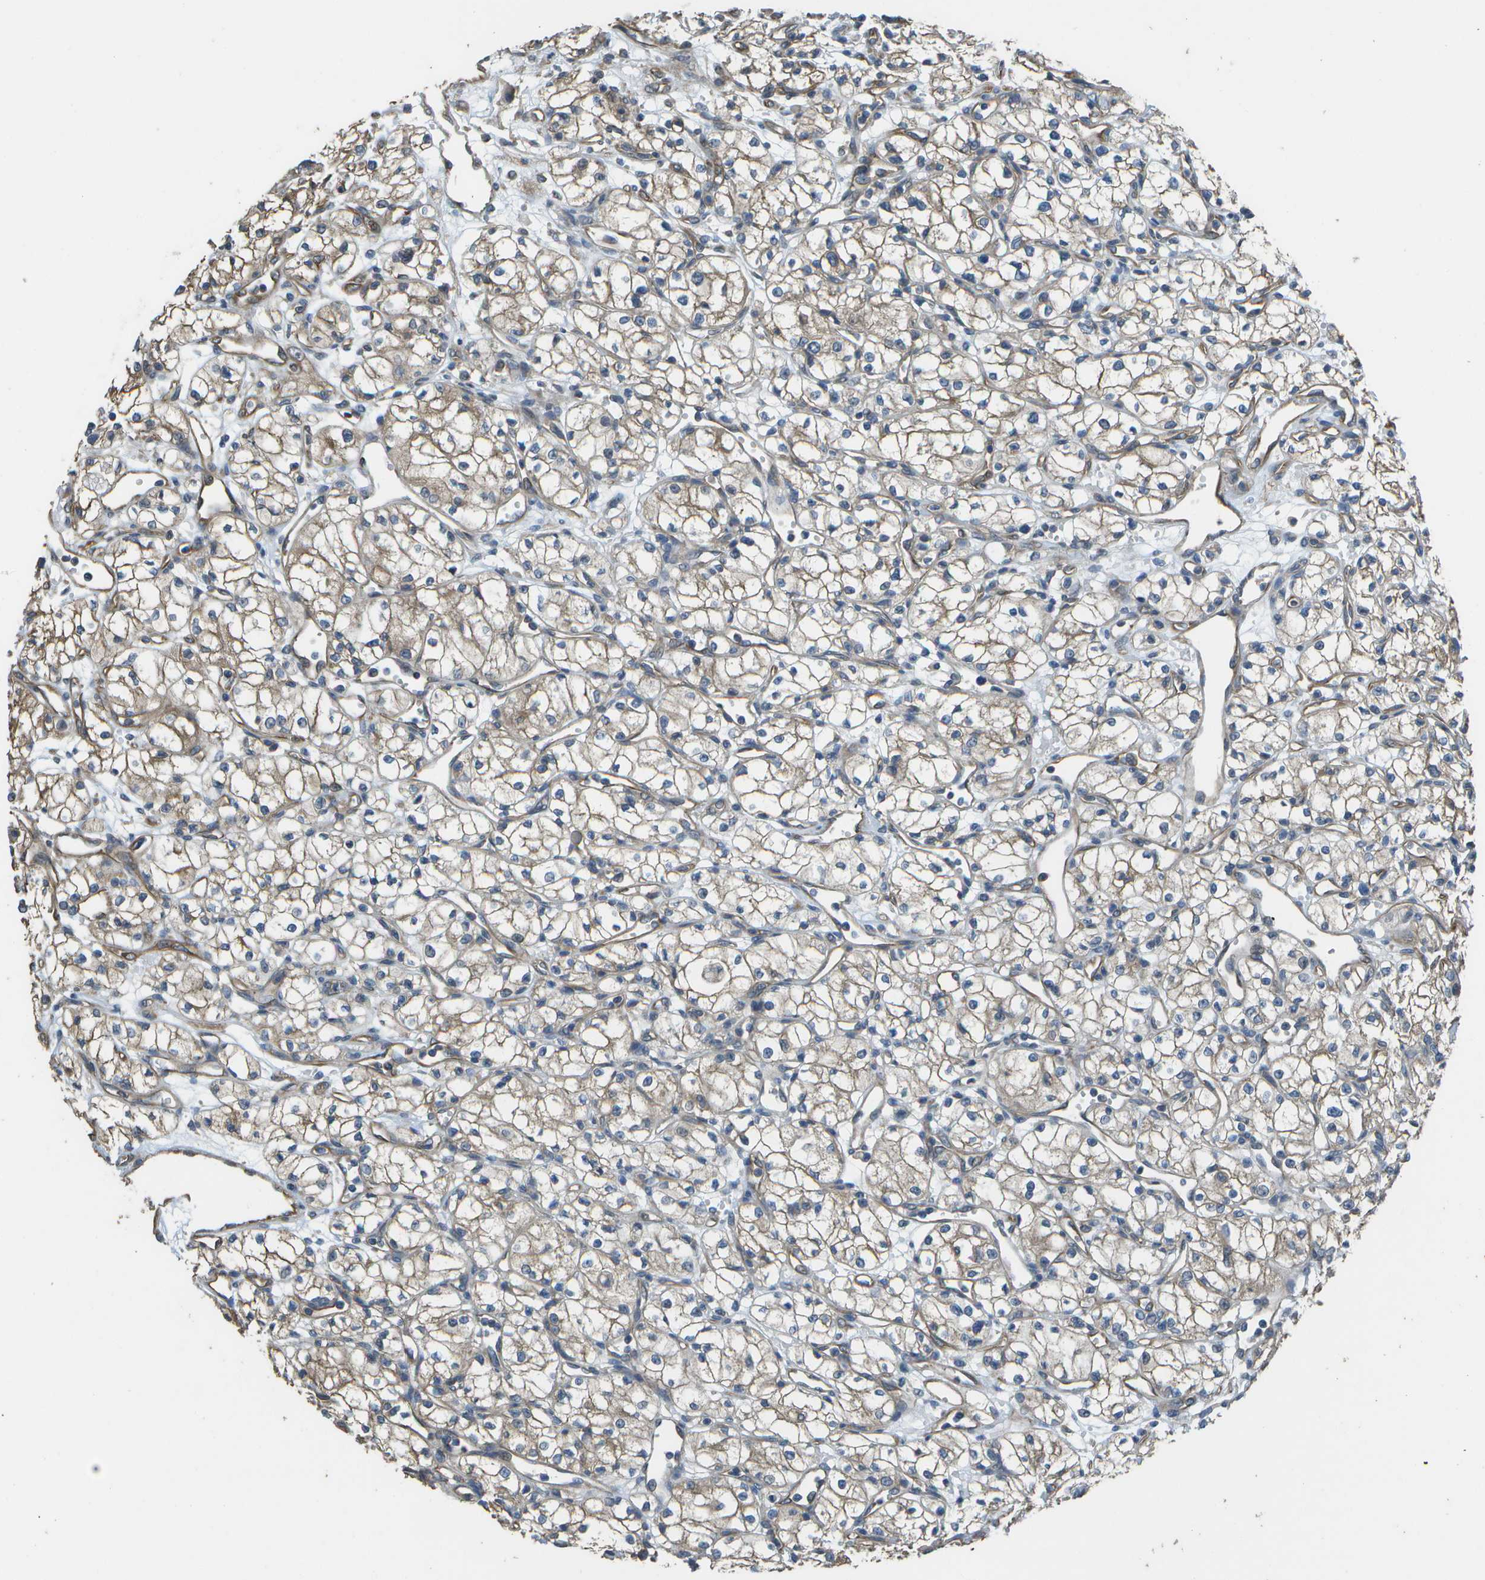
{"staining": {"intensity": "weak", "quantity": ">75%", "location": "cytoplasmic/membranous"}, "tissue": "renal cancer", "cell_type": "Tumor cells", "image_type": "cancer", "snomed": [{"axis": "morphology", "description": "Normal tissue, NOS"}, {"axis": "morphology", "description": "Adenocarcinoma, NOS"}, {"axis": "topography", "description": "Kidney"}], "caption": "Weak cytoplasmic/membranous protein staining is identified in about >75% of tumor cells in renal cancer (adenocarcinoma).", "gene": "CLNS1A", "patient": {"sex": "male", "age": 59}}